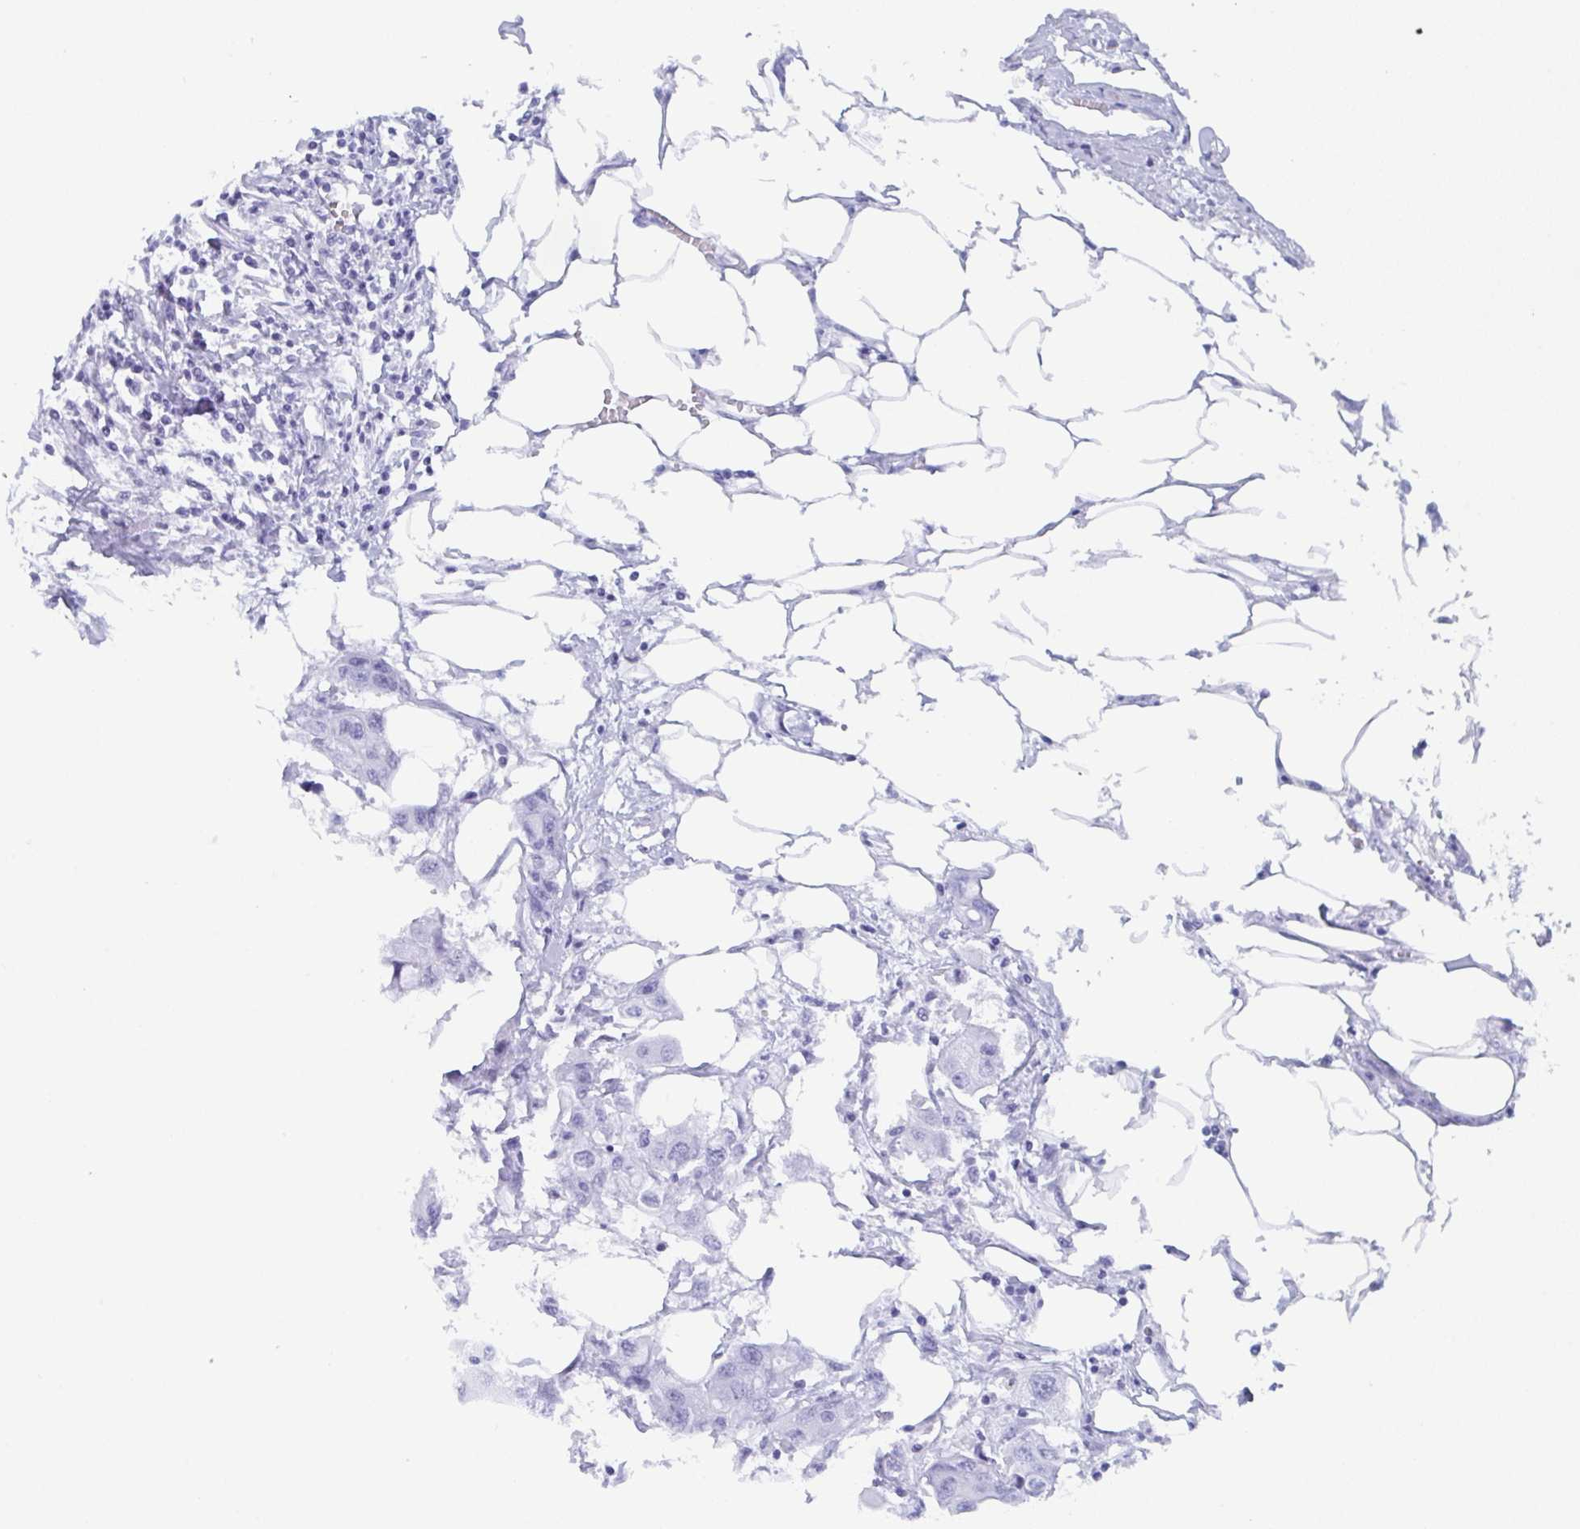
{"staining": {"intensity": "negative", "quantity": "none", "location": "none"}, "tissue": "colorectal cancer", "cell_type": "Tumor cells", "image_type": "cancer", "snomed": [{"axis": "morphology", "description": "Adenocarcinoma, NOS"}, {"axis": "topography", "description": "Colon"}], "caption": "The image exhibits no staining of tumor cells in colorectal cancer. (Stains: DAB (3,3'-diaminobenzidine) immunohistochemistry with hematoxylin counter stain, Microscopy: brightfield microscopy at high magnification).", "gene": "LYRM2", "patient": {"sex": "male", "age": 77}}